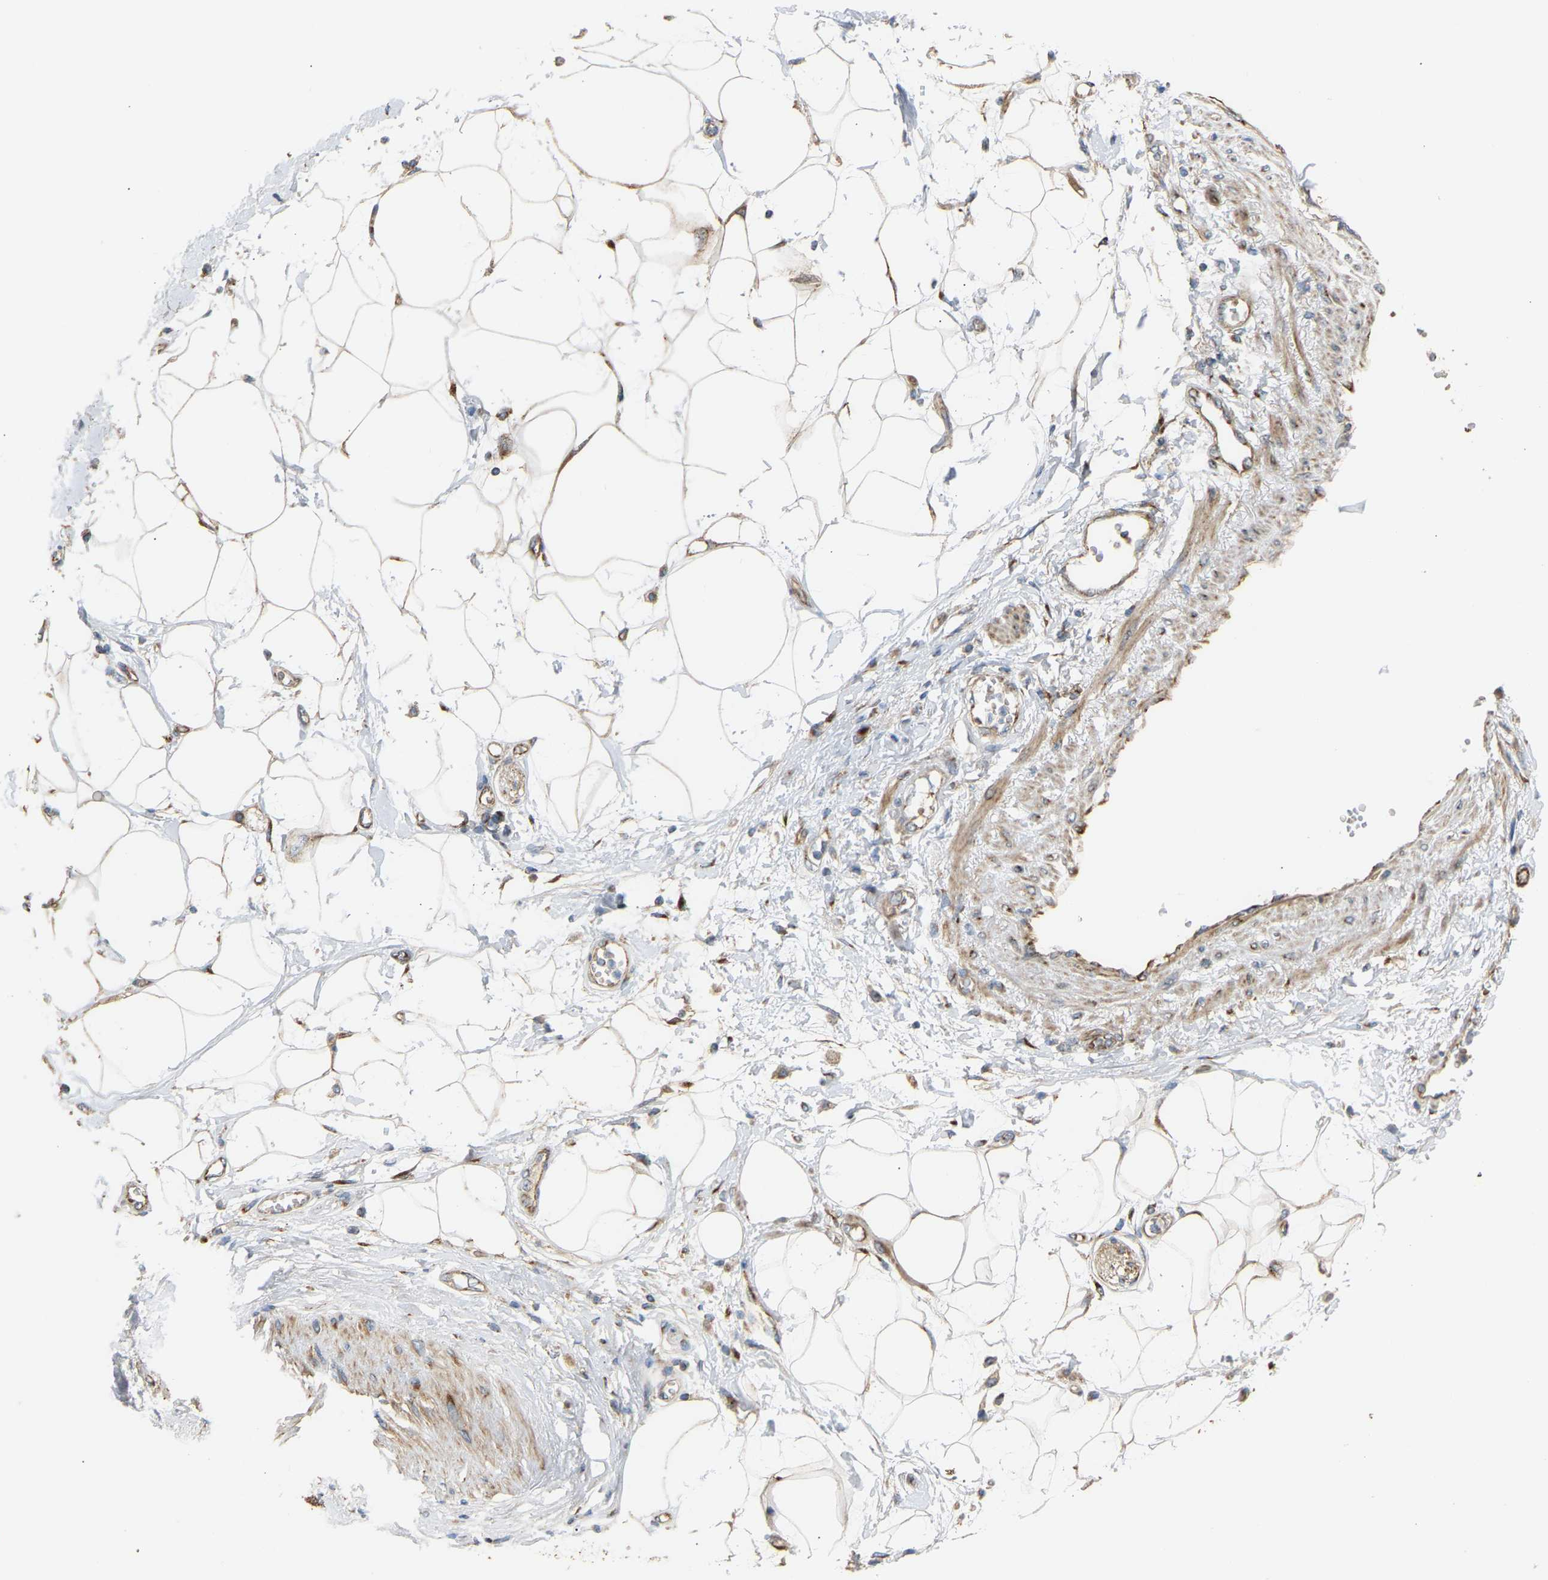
{"staining": {"intensity": "moderate", "quantity": ">75%", "location": "cytoplasmic/membranous"}, "tissue": "adipose tissue", "cell_type": "Adipocytes", "image_type": "normal", "snomed": [{"axis": "morphology", "description": "Normal tissue, NOS"}, {"axis": "morphology", "description": "Adenocarcinoma, NOS"}, {"axis": "topography", "description": "Duodenum"}, {"axis": "topography", "description": "Peripheral nerve tissue"}], "caption": "Immunohistochemical staining of benign adipose tissue shows medium levels of moderate cytoplasmic/membranous expression in approximately >75% of adipocytes. (brown staining indicates protein expression, while blue staining denotes nuclei).", "gene": "YIPF2", "patient": {"sex": "female", "age": 60}}